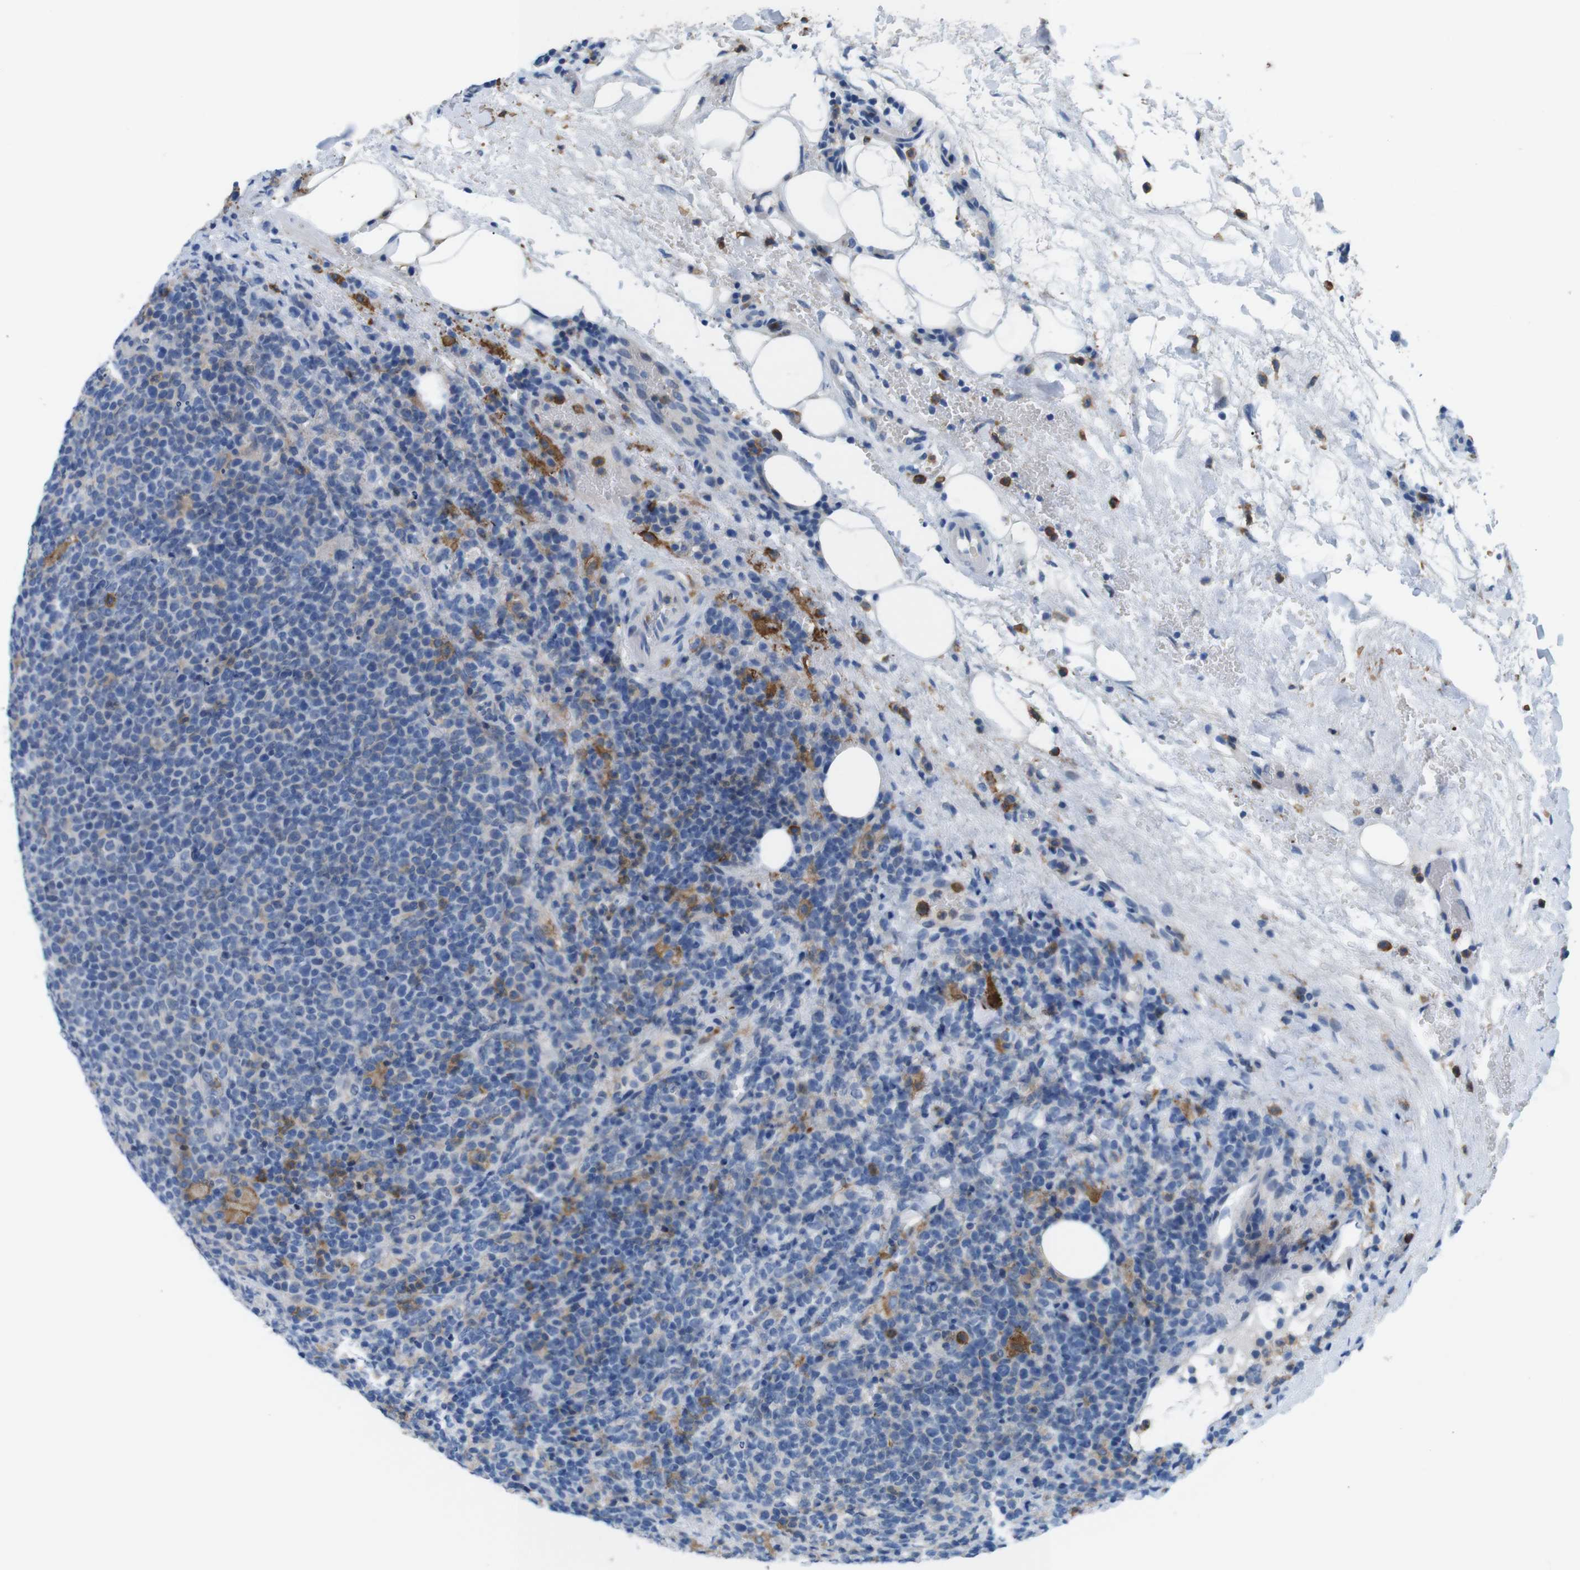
{"staining": {"intensity": "moderate", "quantity": "<25%", "location": "cytoplasmic/membranous"}, "tissue": "lymphoma", "cell_type": "Tumor cells", "image_type": "cancer", "snomed": [{"axis": "morphology", "description": "Malignant lymphoma, non-Hodgkin's type, High grade"}, {"axis": "topography", "description": "Lymph node"}], "caption": "Approximately <25% of tumor cells in malignant lymphoma, non-Hodgkin's type (high-grade) display moderate cytoplasmic/membranous protein staining as visualized by brown immunohistochemical staining.", "gene": "CD300C", "patient": {"sex": "male", "age": 61}}